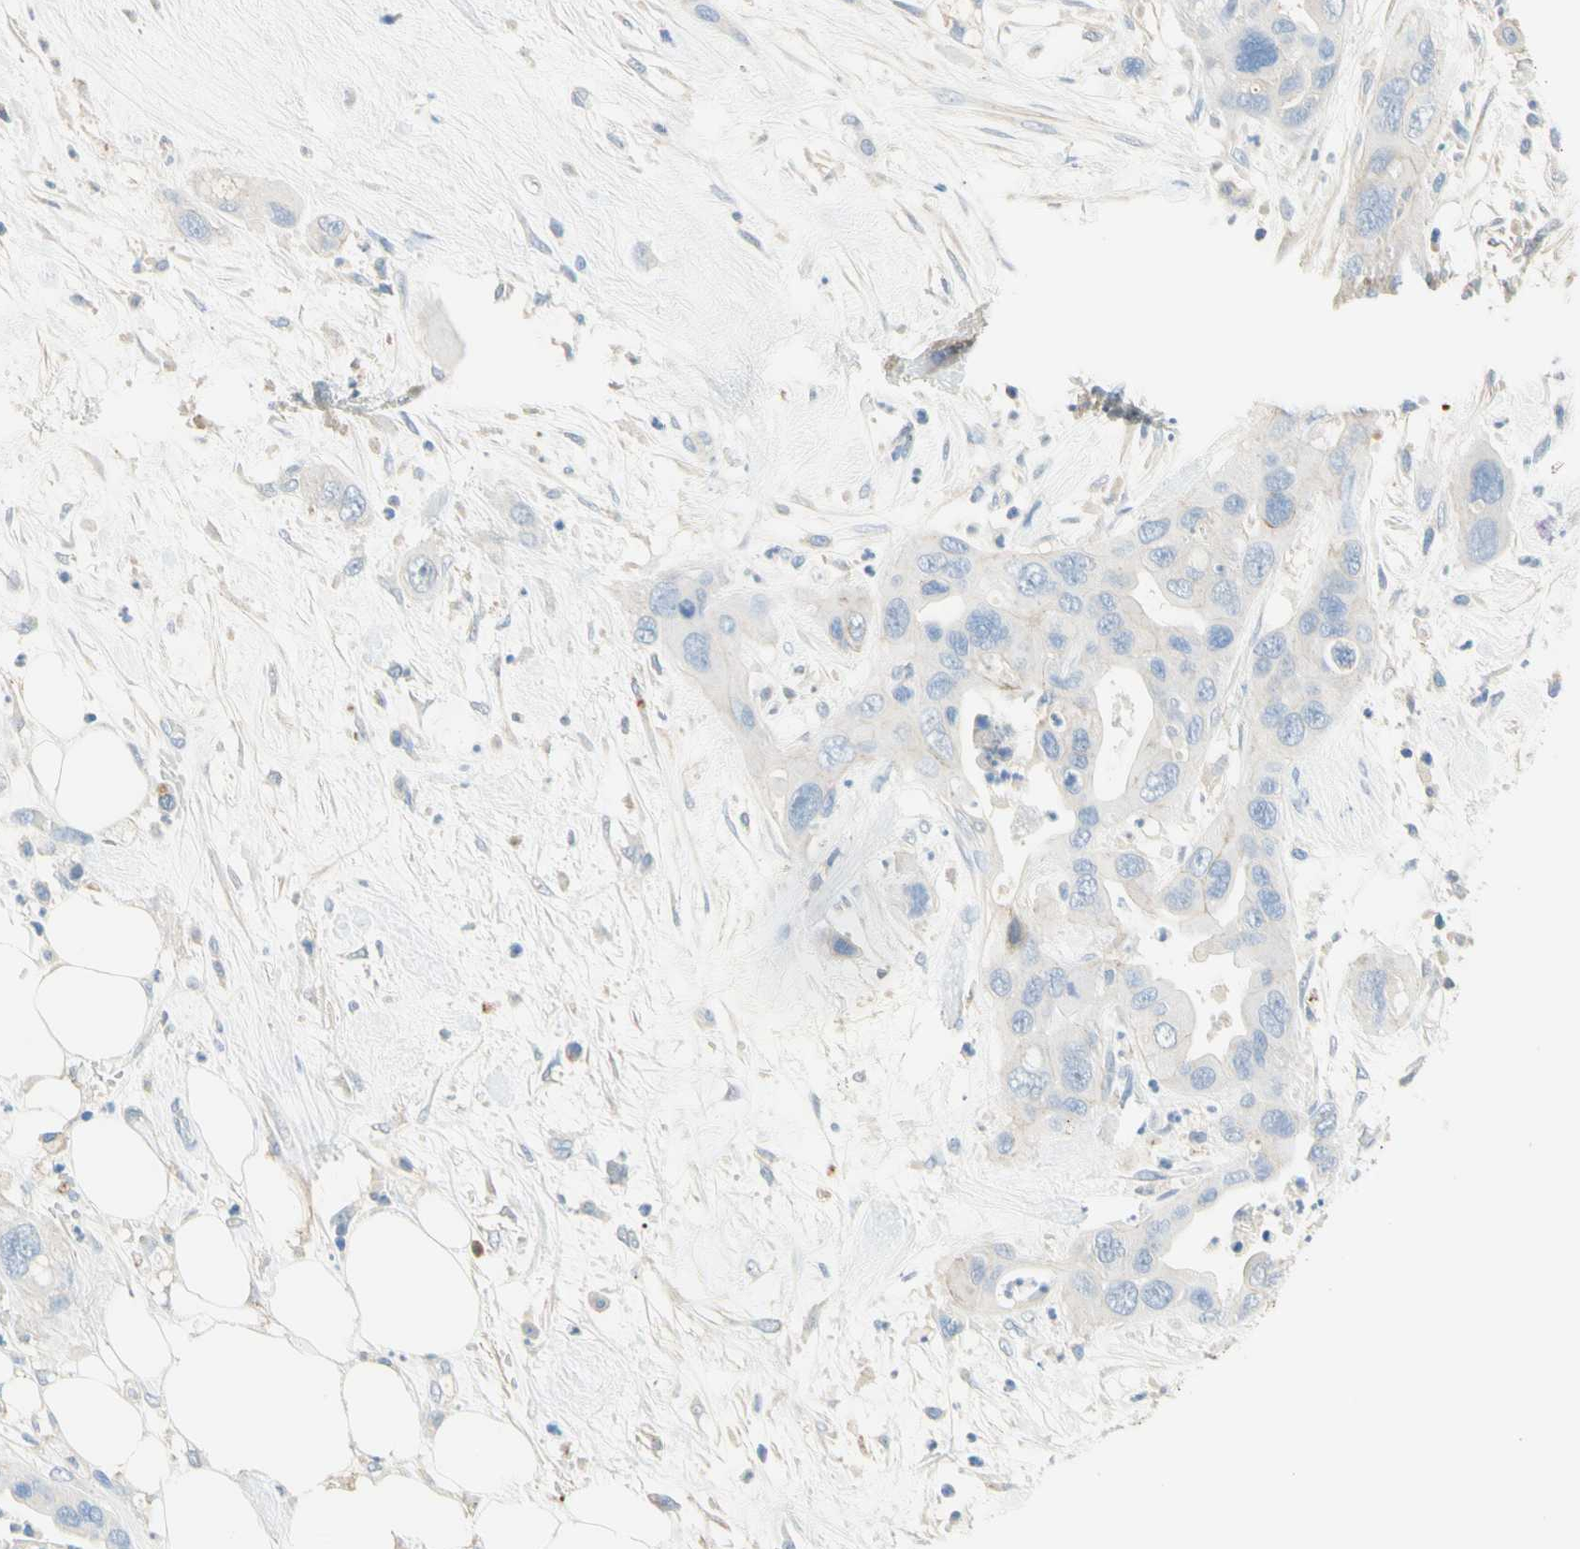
{"staining": {"intensity": "negative", "quantity": "none", "location": "none"}, "tissue": "pancreatic cancer", "cell_type": "Tumor cells", "image_type": "cancer", "snomed": [{"axis": "morphology", "description": "Adenocarcinoma, NOS"}, {"axis": "topography", "description": "Pancreas"}], "caption": "Immunohistochemistry of pancreatic cancer shows no staining in tumor cells.", "gene": "NECTIN4", "patient": {"sex": "female", "age": 71}}